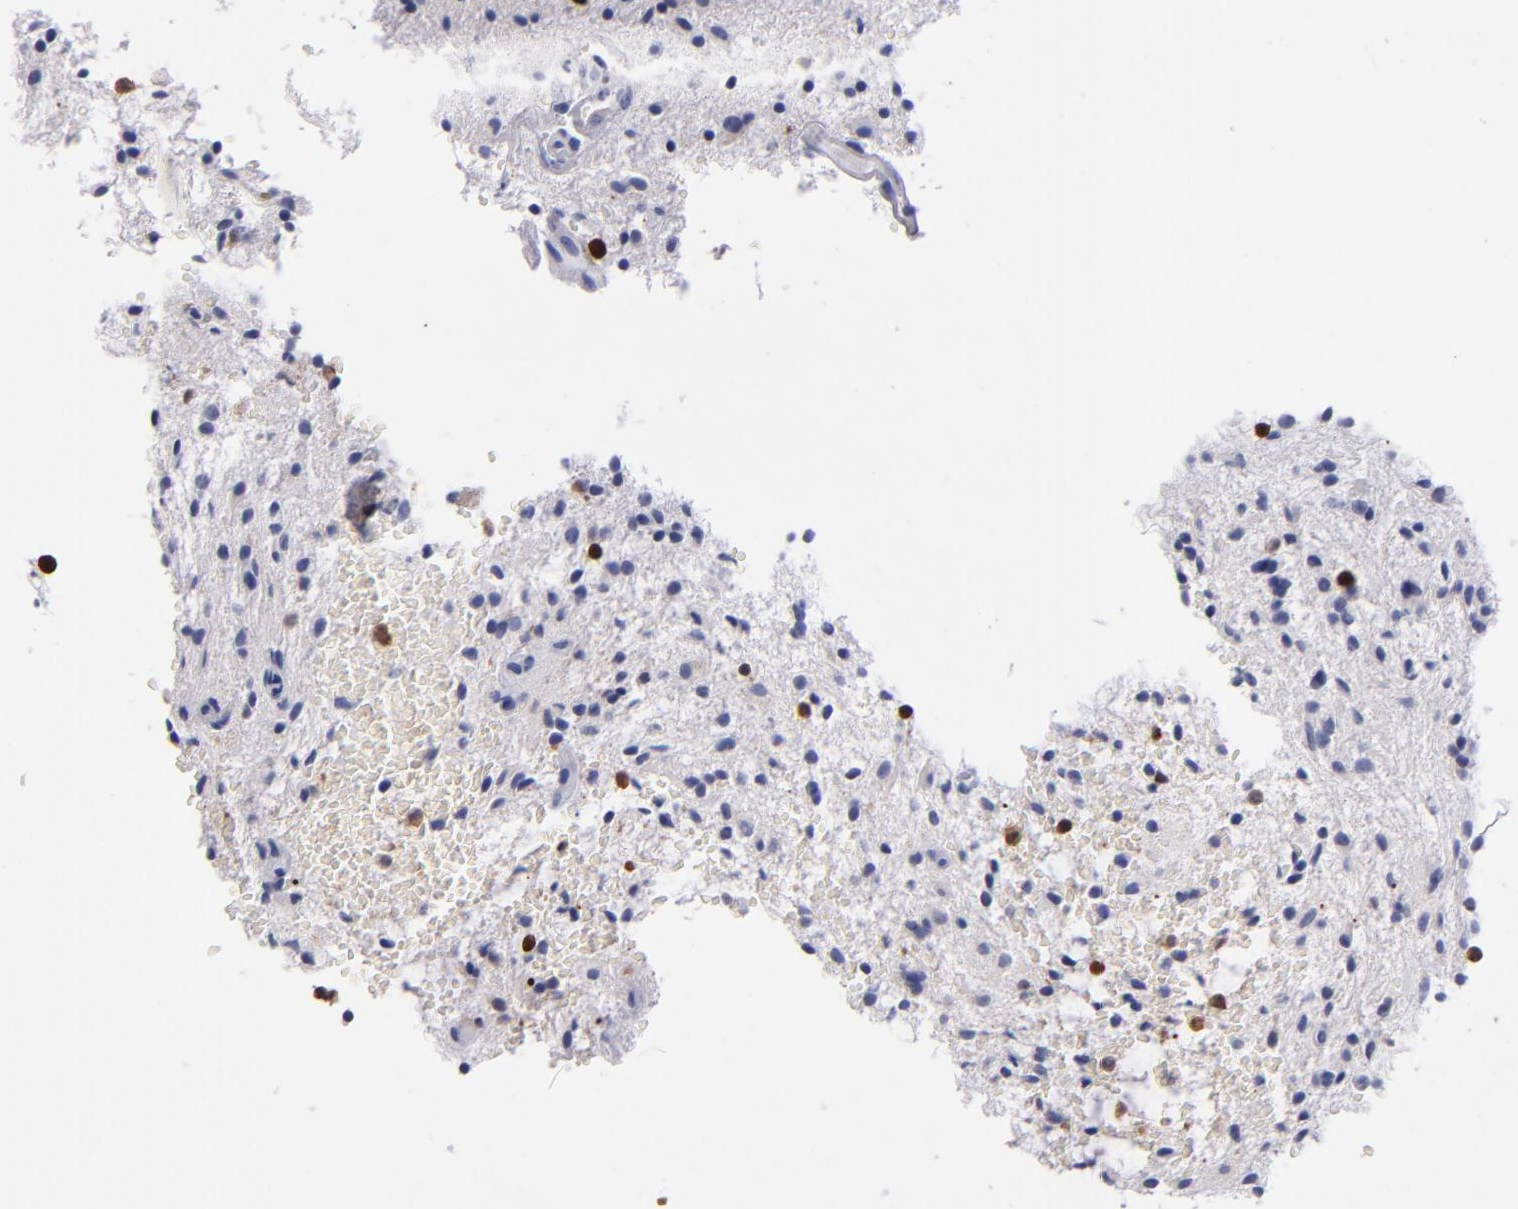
{"staining": {"intensity": "moderate", "quantity": "<25%", "location": "nuclear"}, "tissue": "glioma", "cell_type": "Tumor cells", "image_type": "cancer", "snomed": [{"axis": "morphology", "description": "Glioma, malignant, NOS"}, {"axis": "topography", "description": "Cerebellum"}], "caption": "The immunohistochemical stain shows moderate nuclear expression in tumor cells of malignant glioma tissue.", "gene": "S100A4", "patient": {"sex": "female", "age": 10}}